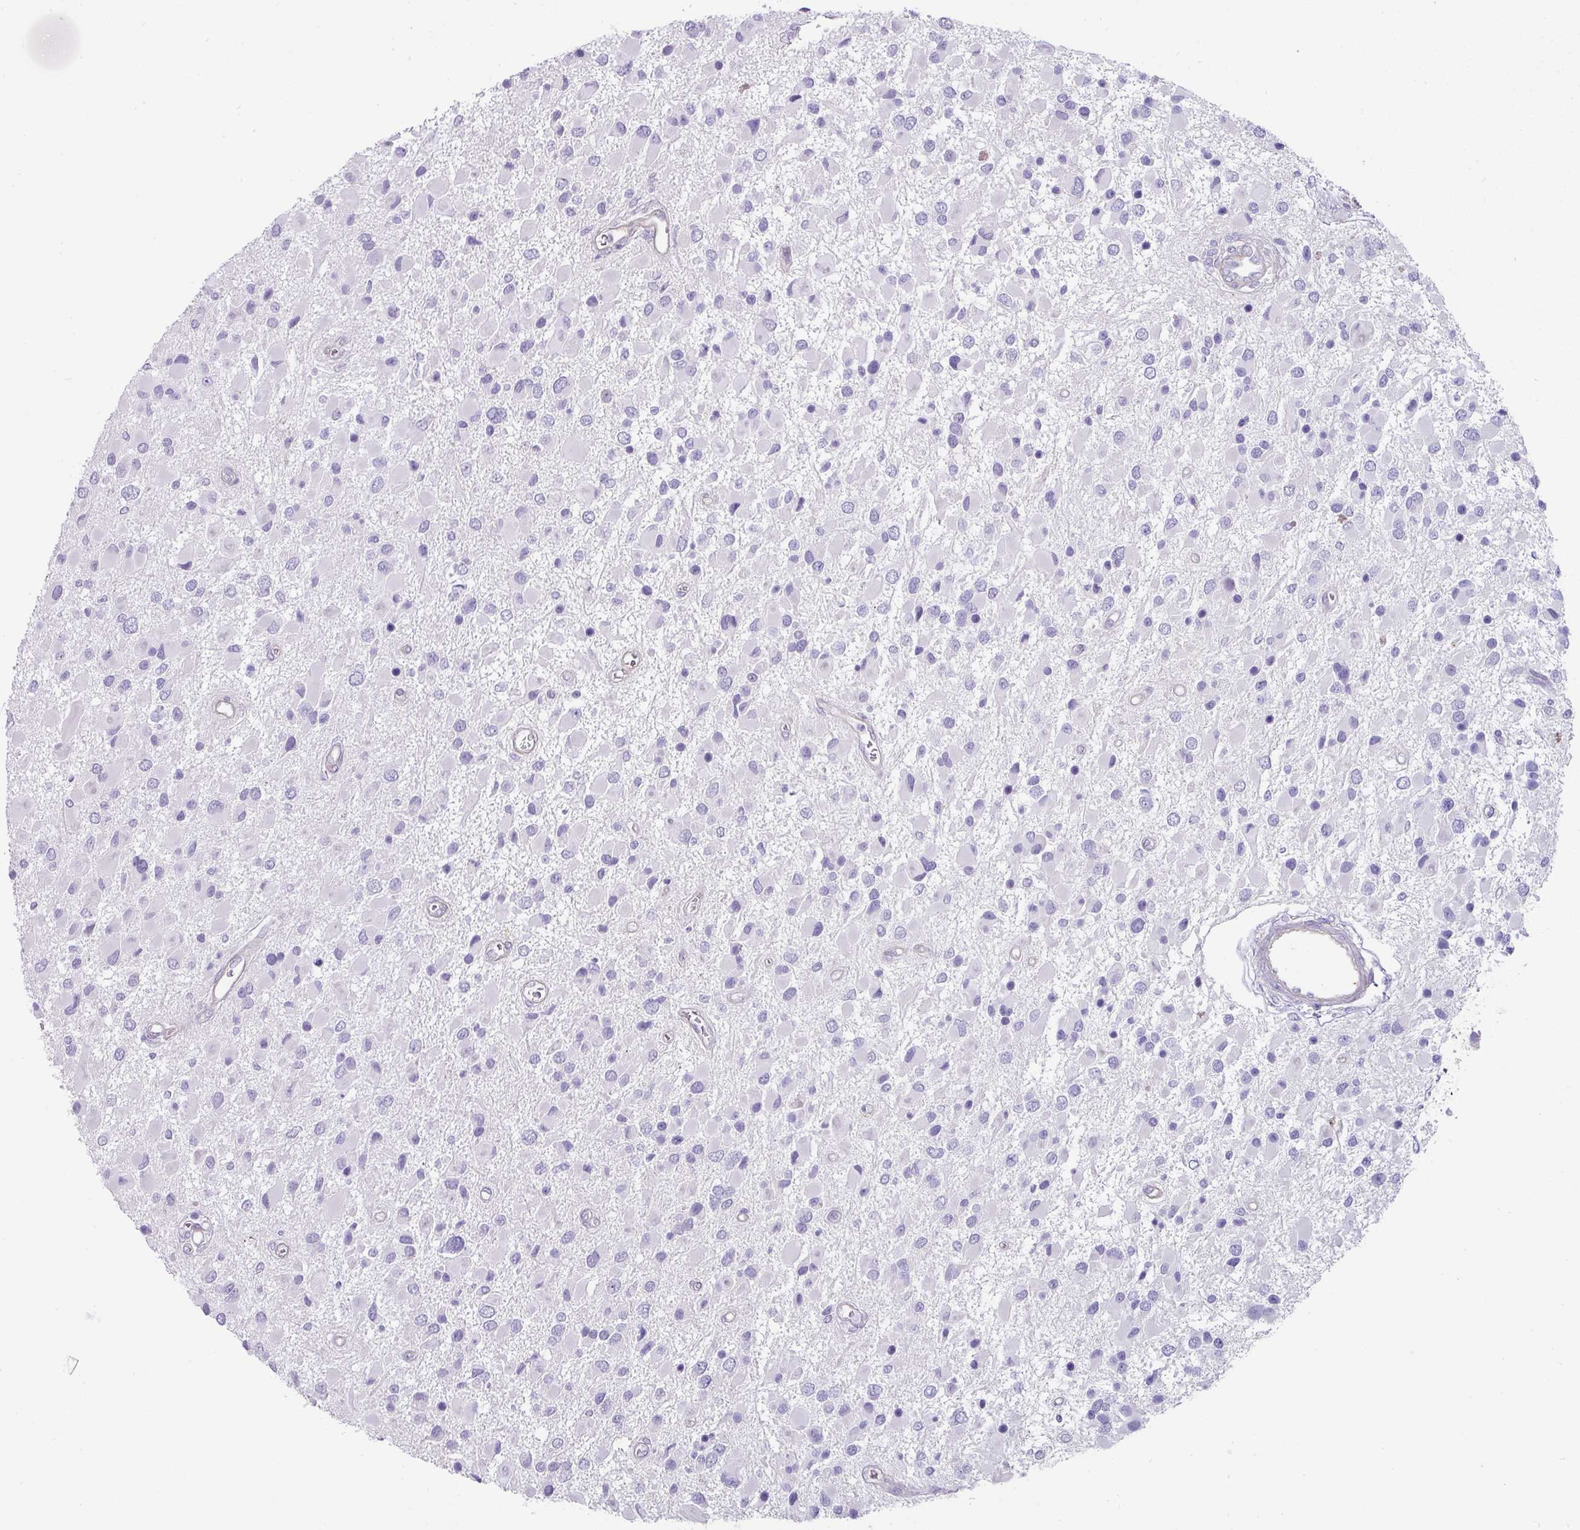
{"staining": {"intensity": "negative", "quantity": "none", "location": "none"}, "tissue": "glioma", "cell_type": "Tumor cells", "image_type": "cancer", "snomed": [{"axis": "morphology", "description": "Glioma, malignant, High grade"}, {"axis": "topography", "description": "Brain"}], "caption": "This is an immunohistochemistry (IHC) image of high-grade glioma (malignant). There is no staining in tumor cells.", "gene": "OR52N1", "patient": {"sex": "male", "age": 53}}